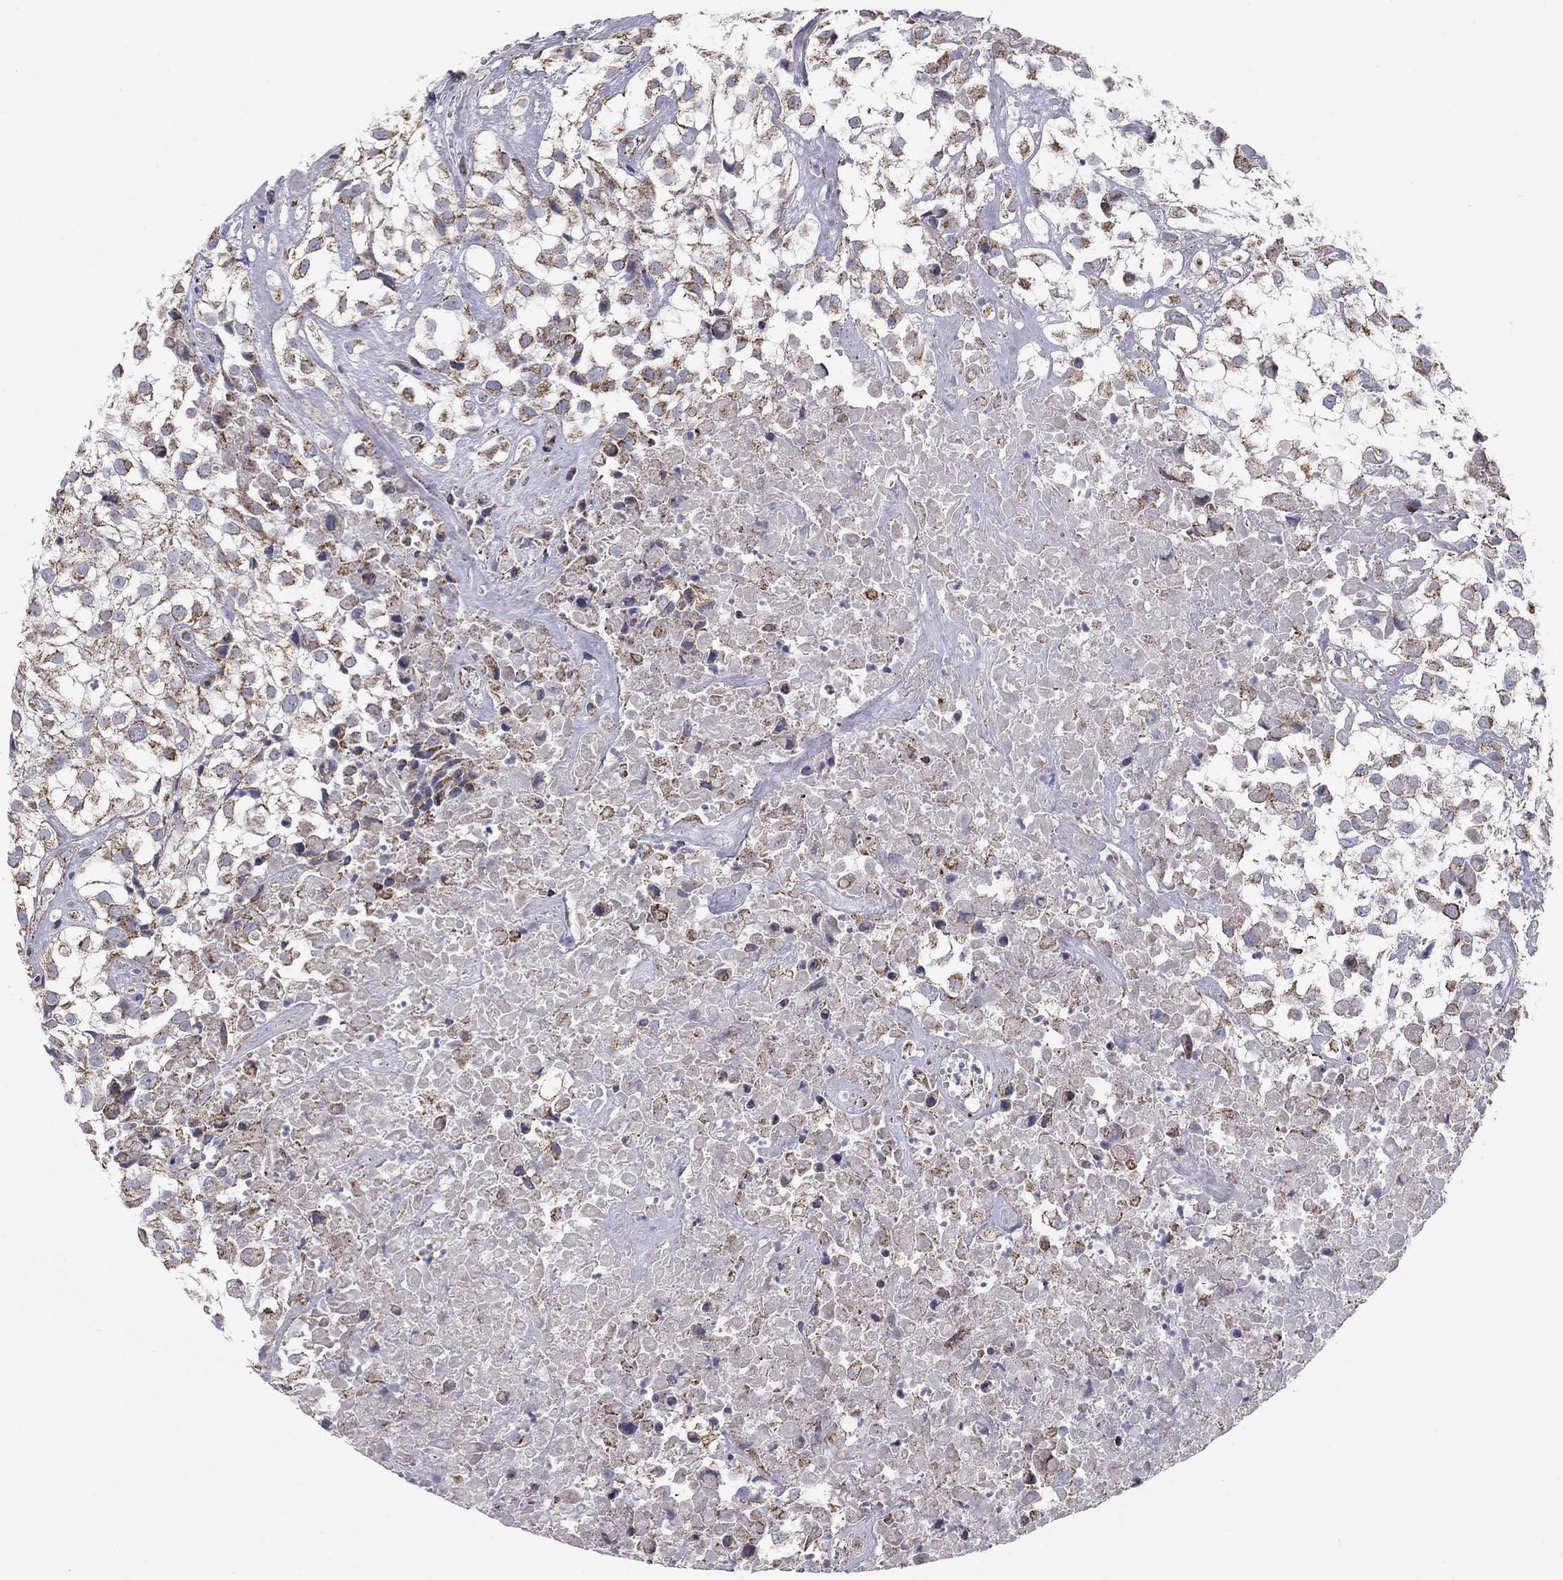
{"staining": {"intensity": "moderate", "quantity": ">75%", "location": "cytoplasmic/membranous"}, "tissue": "urothelial cancer", "cell_type": "Tumor cells", "image_type": "cancer", "snomed": [{"axis": "morphology", "description": "Urothelial carcinoma, High grade"}, {"axis": "topography", "description": "Urinary bladder"}], "caption": "The micrograph exhibits staining of urothelial carcinoma (high-grade), revealing moderate cytoplasmic/membranous protein expression (brown color) within tumor cells.", "gene": "NDUFV1", "patient": {"sex": "male", "age": 56}}